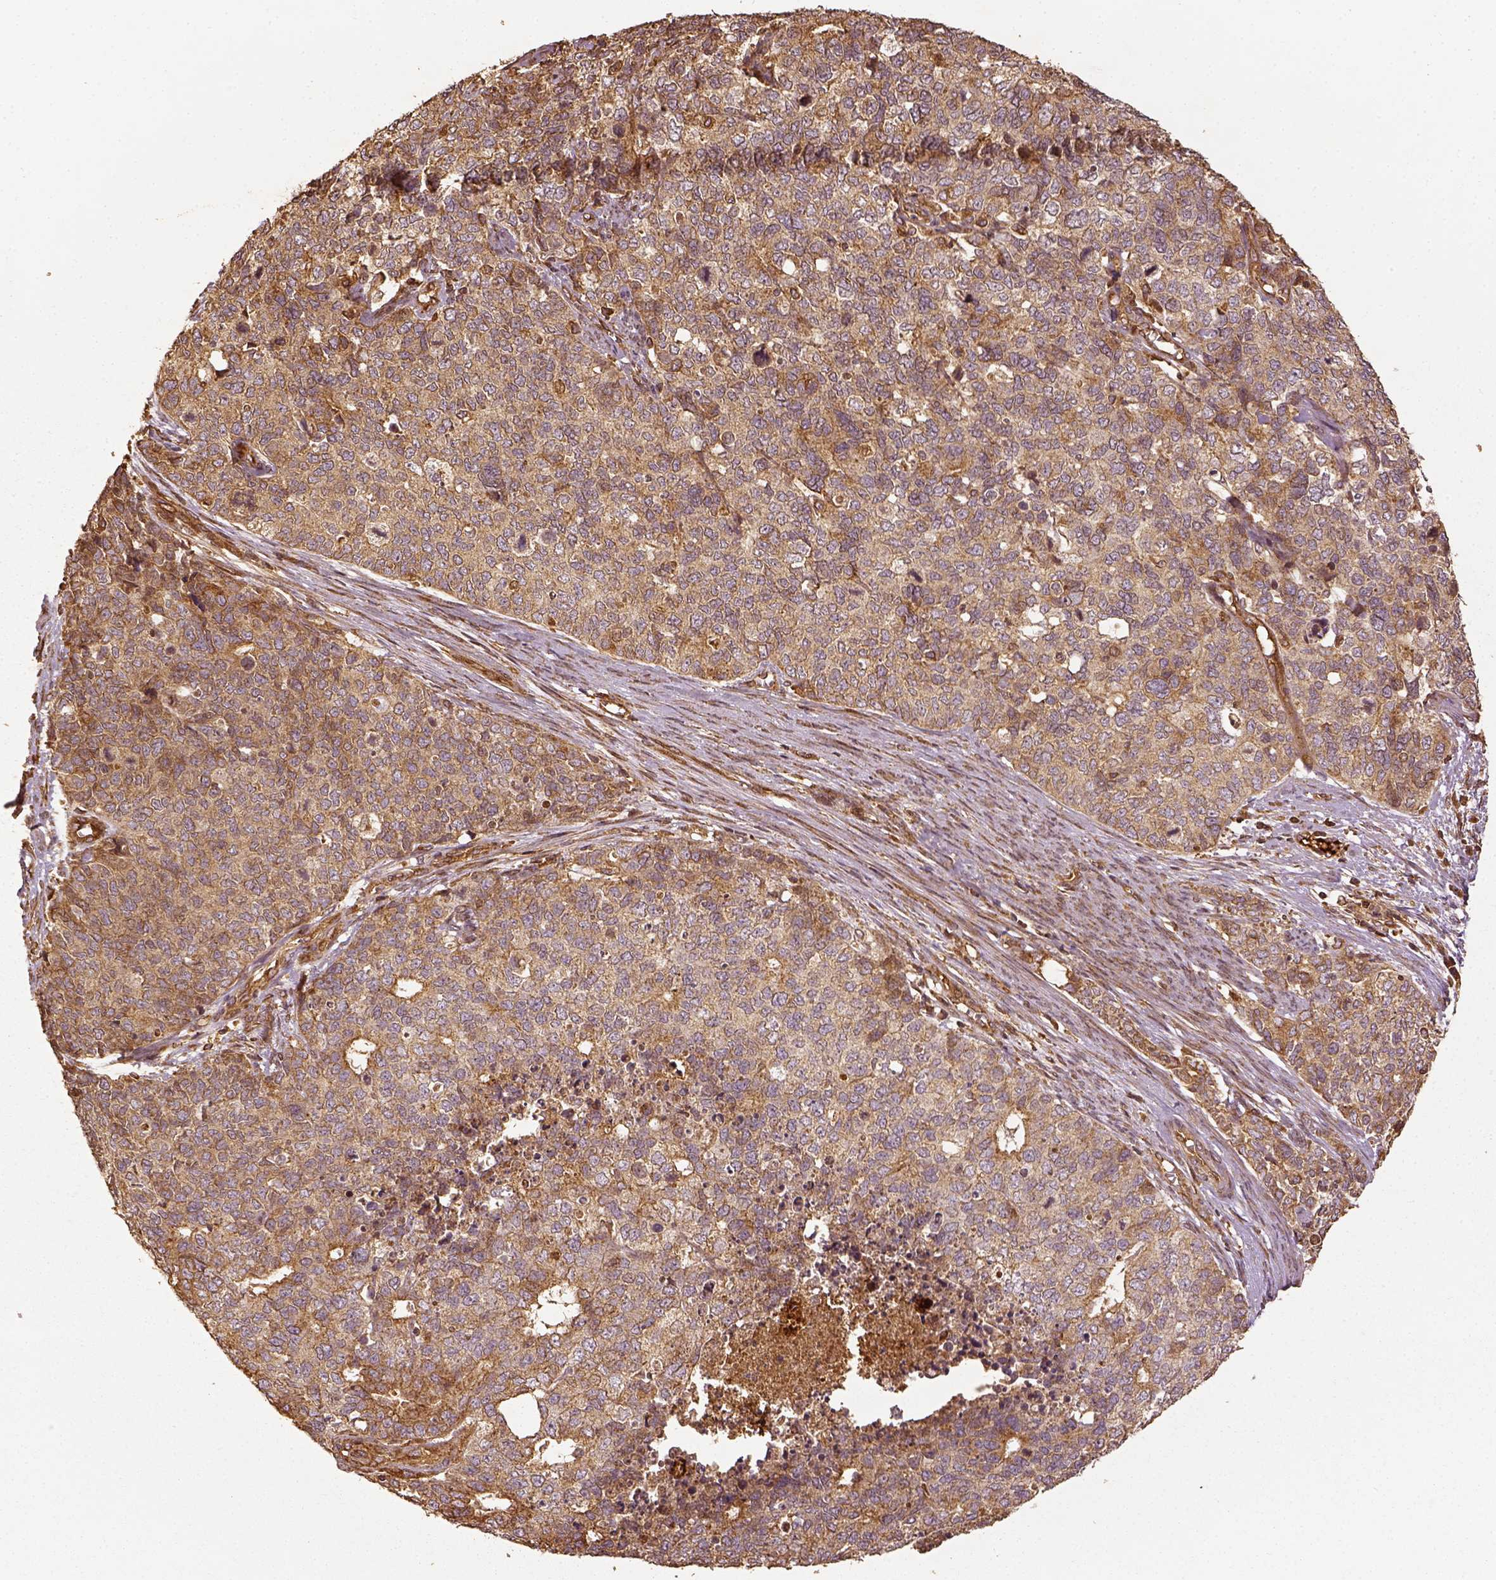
{"staining": {"intensity": "moderate", "quantity": ">75%", "location": "cytoplasmic/membranous"}, "tissue": "cervical cancer", "cell_type": "Tumor cells", "image_type": "cancer", "snomed": [{"axis": "morphology", "description": "Squamous cell carcinoma, NOS"}, {"axis": "topography", "description": "Cervix"}], "caption": "There is medium levels of moderate cytoplasmic/membranous positivity in tumor cells of cervical squamous cell carcinoma, as demonstrated by immunohistochemical staining (brown color).", "gene": "VEGFA", "patient": {"sex": "female", "age": 63}}